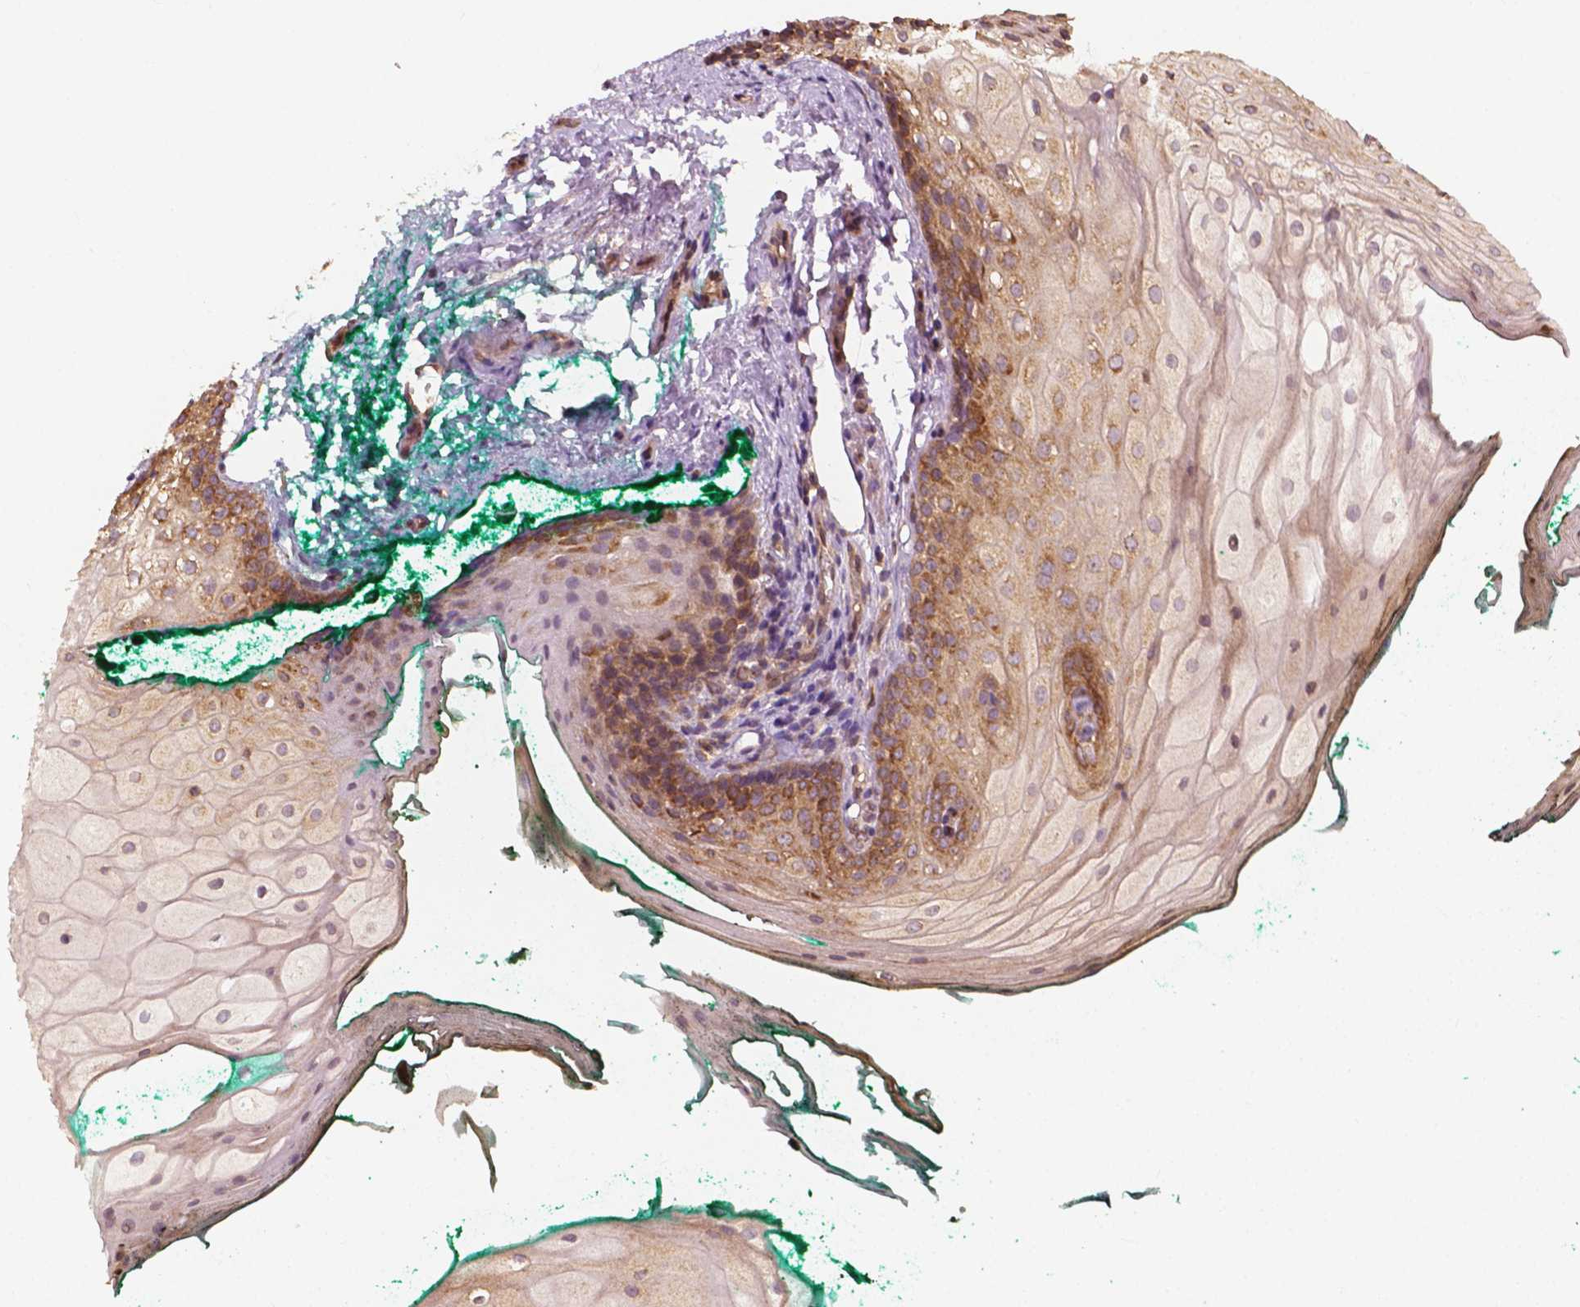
{"staining": {"intensity": "moderate", "quantity": "25%-75%", "location": "cytoplasmic/membranous"}, "tissue": "oral mucosa", "cell_type": "Squamous epithelial cells", "image_type": "normal", "snomed": [{"axis": "morphology", "description": "Normal tissue, NOS"}, {"axis": "topography", "description": "Oral tissue"}], "caption": "Immunohistochemistry (IHC) (DAB (3,3'-diaminobenzidine)) staining of benign oral mucosa displays moderate cytoplasmic/membranous protein staining in approximately 25%-75% of squamous epithelial cells.", "gene": "G3BP1", "patient": {"sex": "female", "age": 68}}